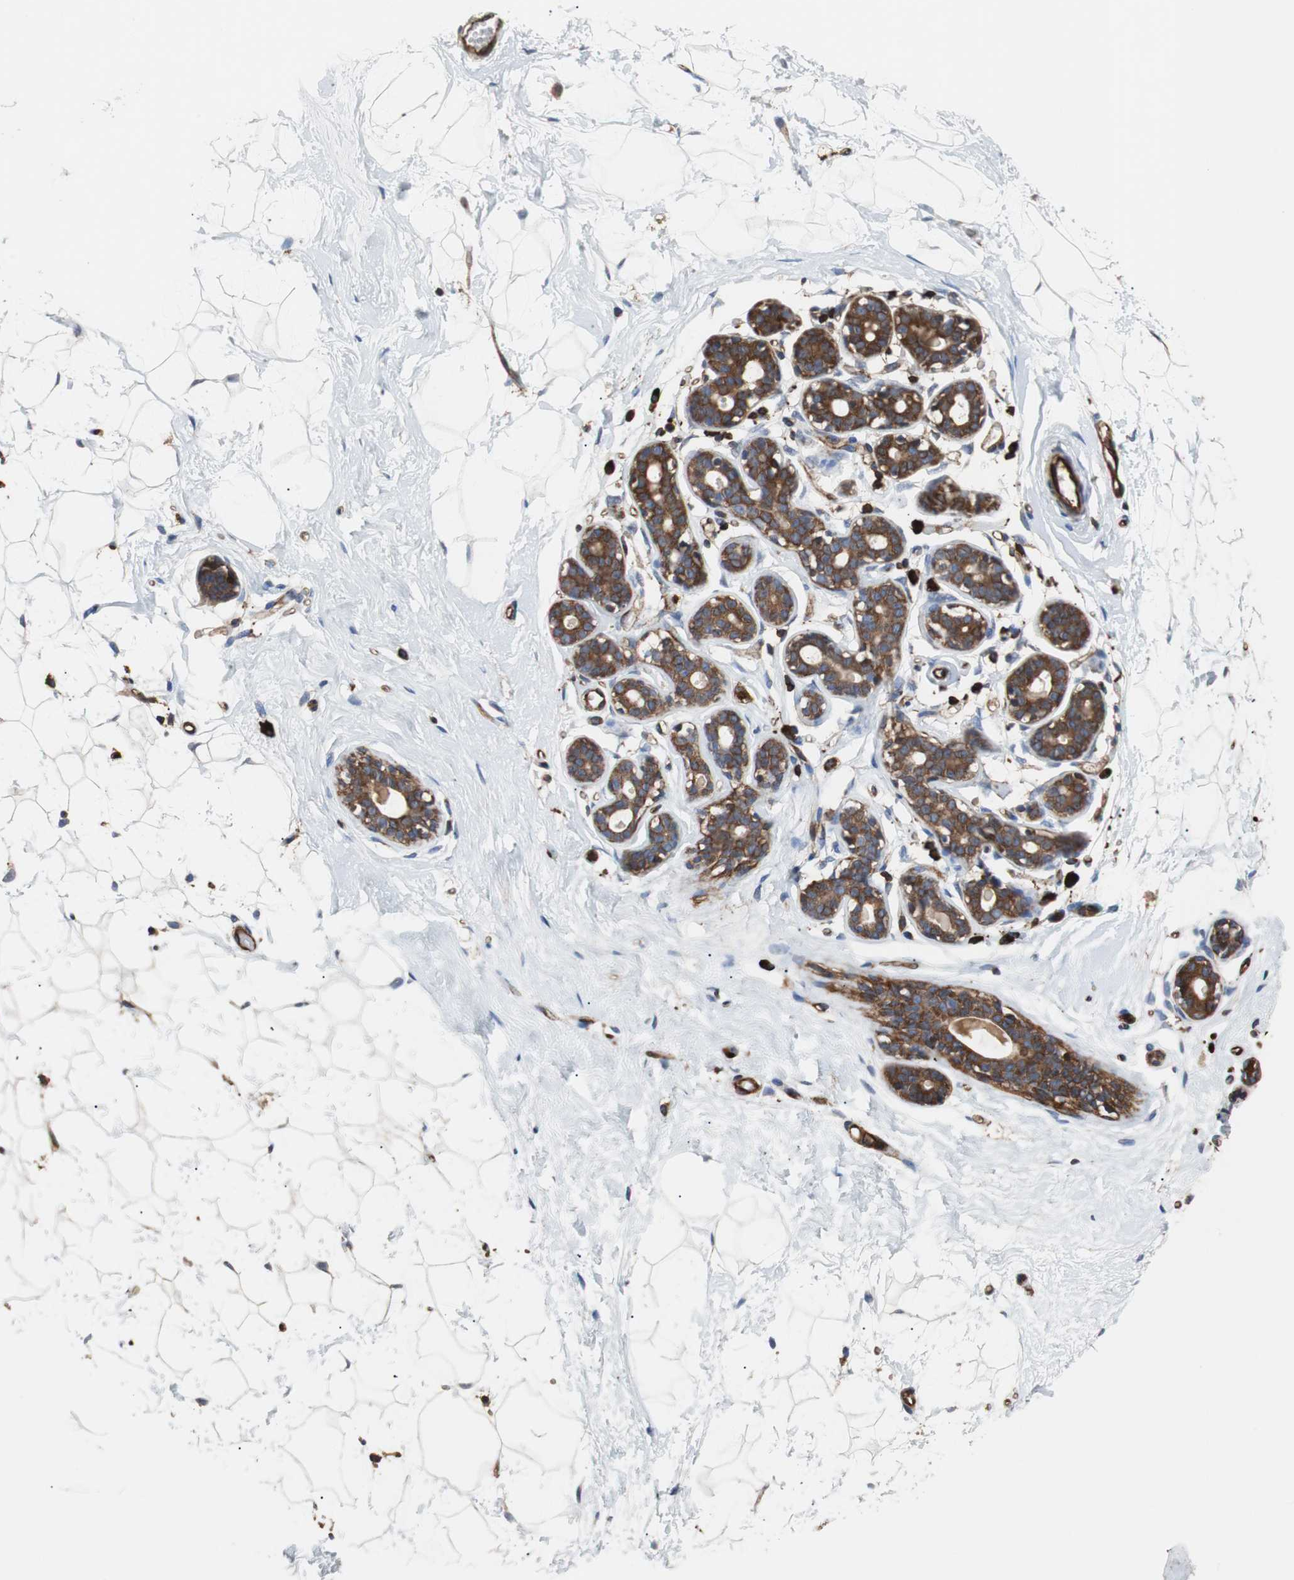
{"staining": {"intensity": "moderate", "quantity": "<25%", "location": "cytoplasmic/membranous"}, "tissue": "breast", "cell_type": "Adipocytes", "image_type": "normal", "snomed": [{"axis": "morphology", "description": "Normal tissue, NOS"}, {"axis": "topography", "description": "Breast"}], "caption": "A high-resolution histopathology image shows immunohistochemistry (IHC) staining of normal breast, which reveals moderate cytoplasmic/membranous positivity in about <25% of adipocytes. The protein is stained brown, and the nuclei are stained in blue (DAB IHC with brightfield microscopy, high magnification).", "gene": "PLCG2", "patient": {"sex": "female", "age": 23}}